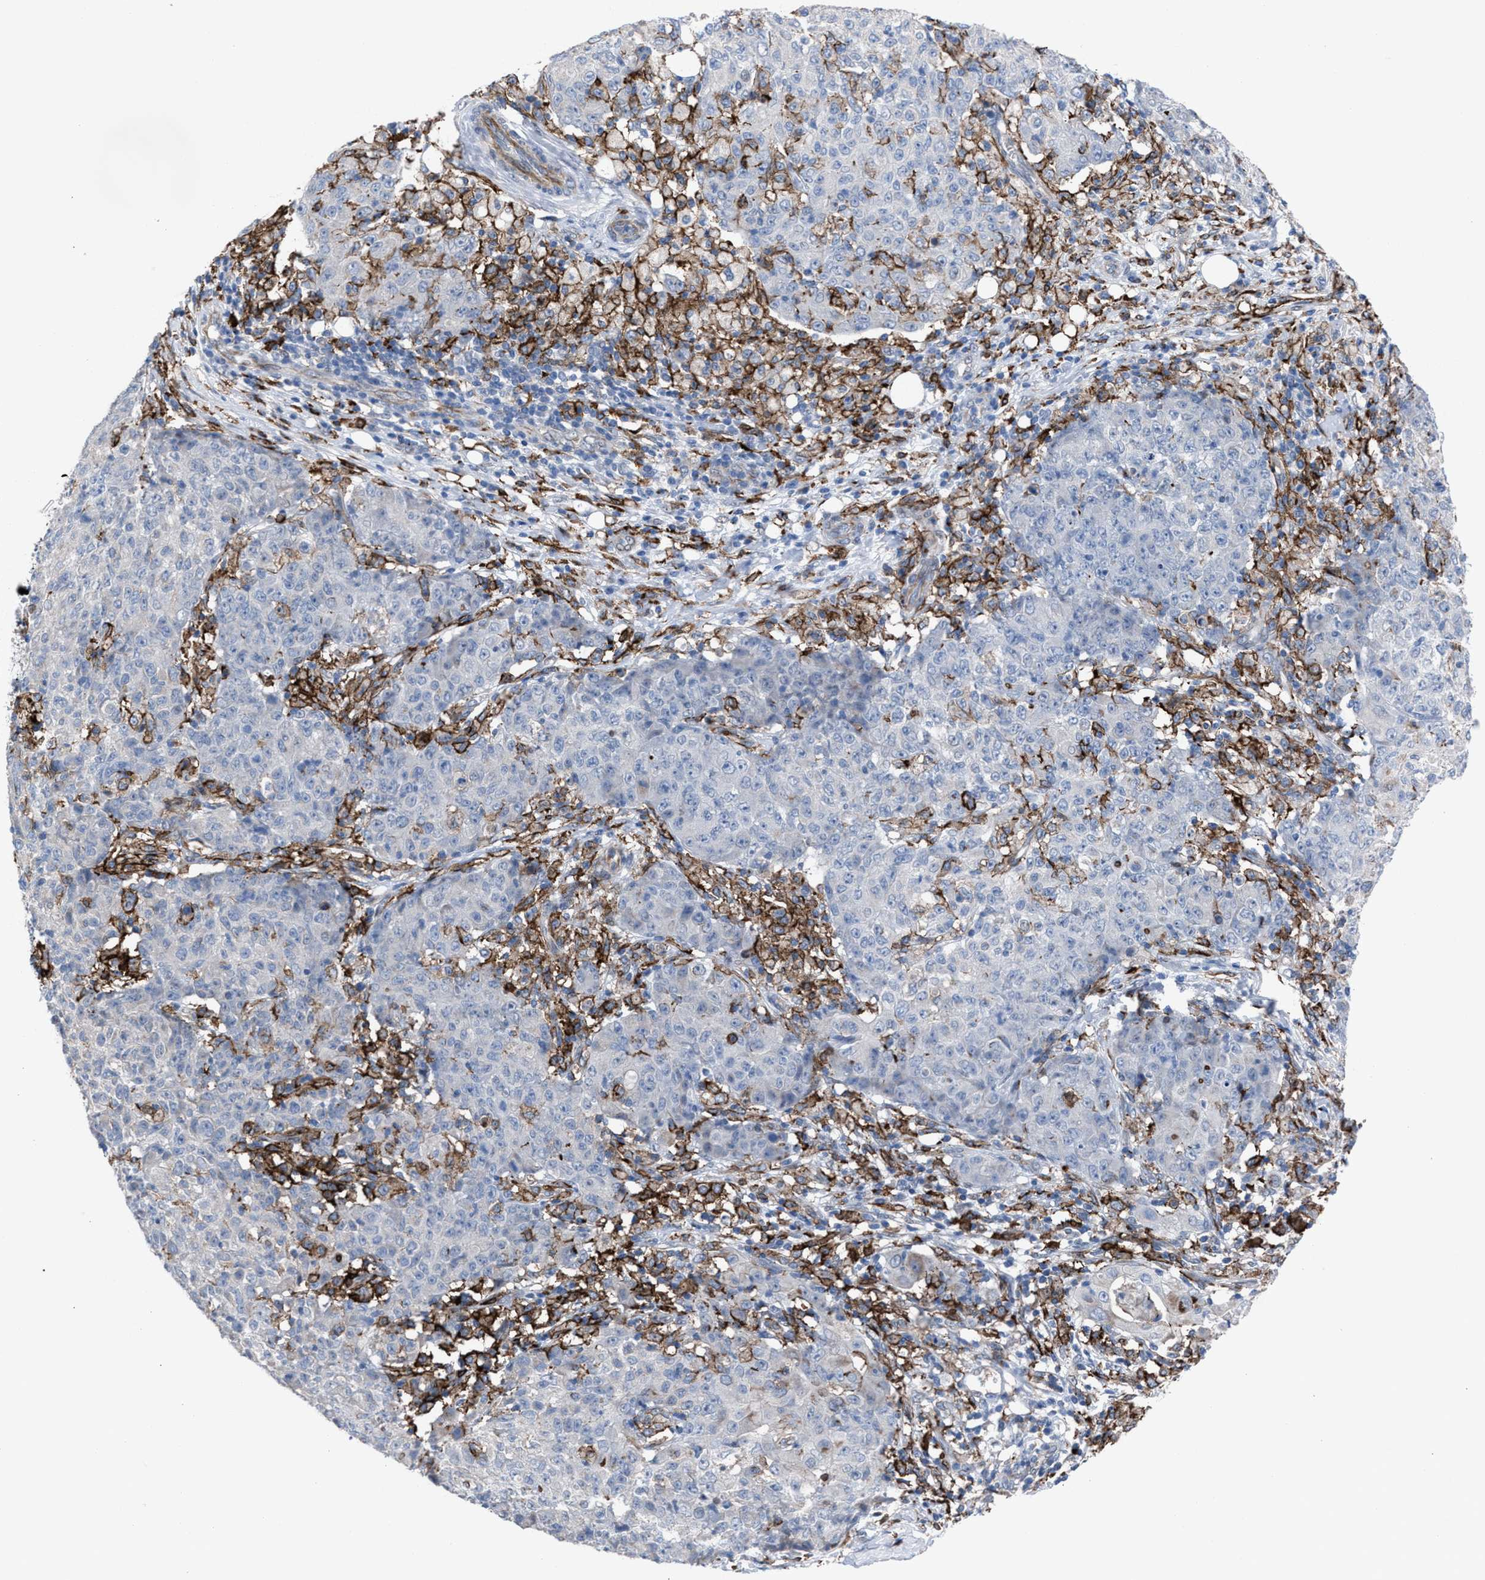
{"staining": {"intensity": "negative", "quantity": "none", "location": "none"}, "tissue": "ovarian cancer", "cell_type": "Tumor cells", "image_type": "cancer", "snomed": [{"axis": "morphology", "description": "Carcinoma, endometroid"}, {"axis": "topography", "description": "Ovary"}], "caption": "Ovarian cancer was stained to show a protein in brown. There is no significant positivity in tumor cells.", "gene": "SLC47A1", "patient": {"sex": "female", "age": 42}}